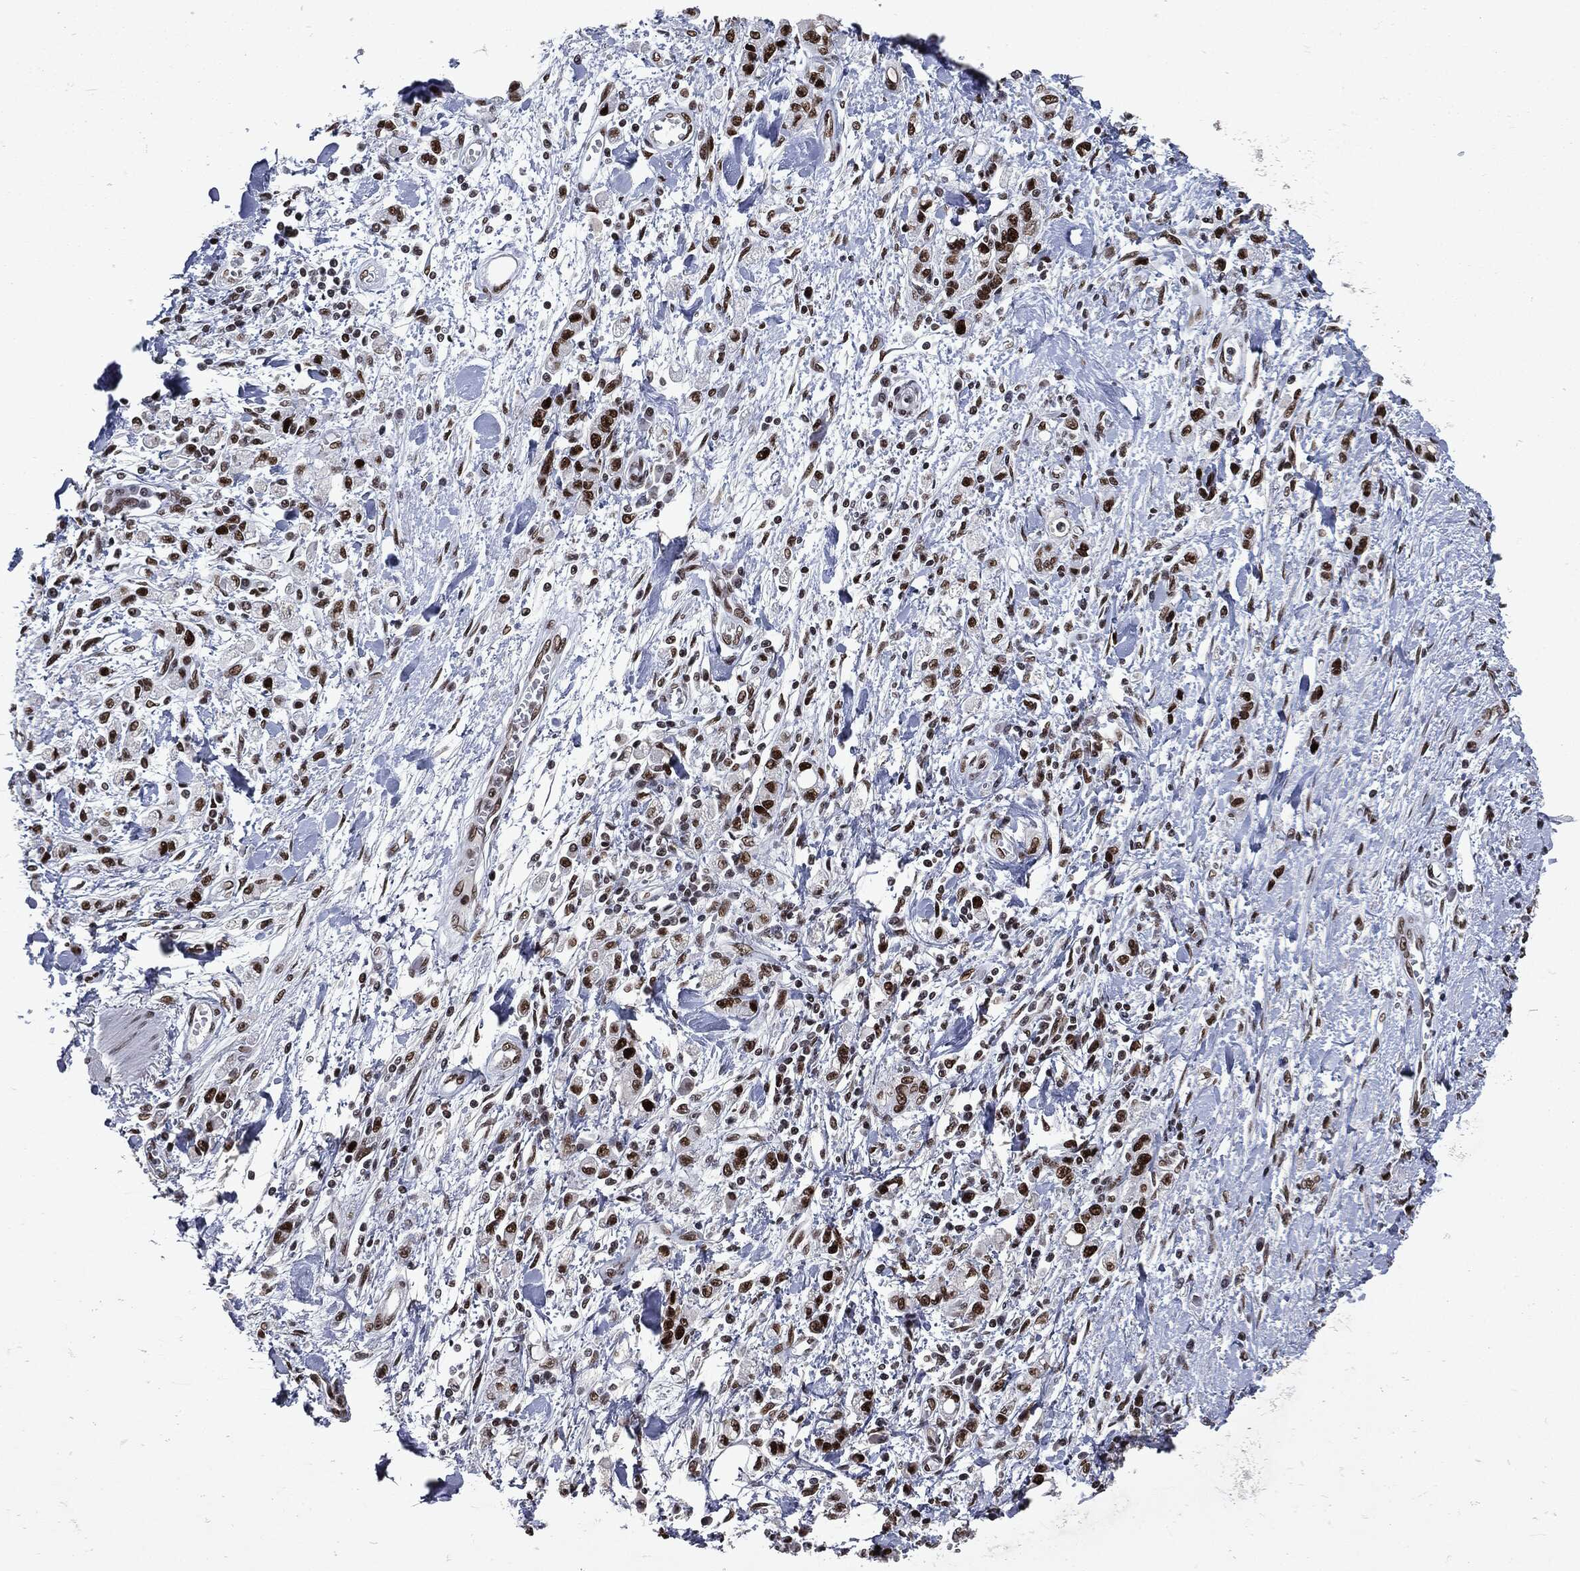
{"staining": {"intensity": "strong", "quantity": ">75%", "location": "nuclear"}, "tissue": "stomach cancer", "cell_type": "Tumor cells", "image_type": "cancer", "snomed": [{"axis": "morphology", "description": "Adenocarcinoma, NOS"}, {"axis": "topography", "description": "Stomach"}], "caption": "A high amount of strong nuclear positivity is identified in about >75% of tumor cells in stomach adenocarcinoma tissue.", "gene": "MSH2", "patient": {"sex": "male", "age": 77}}